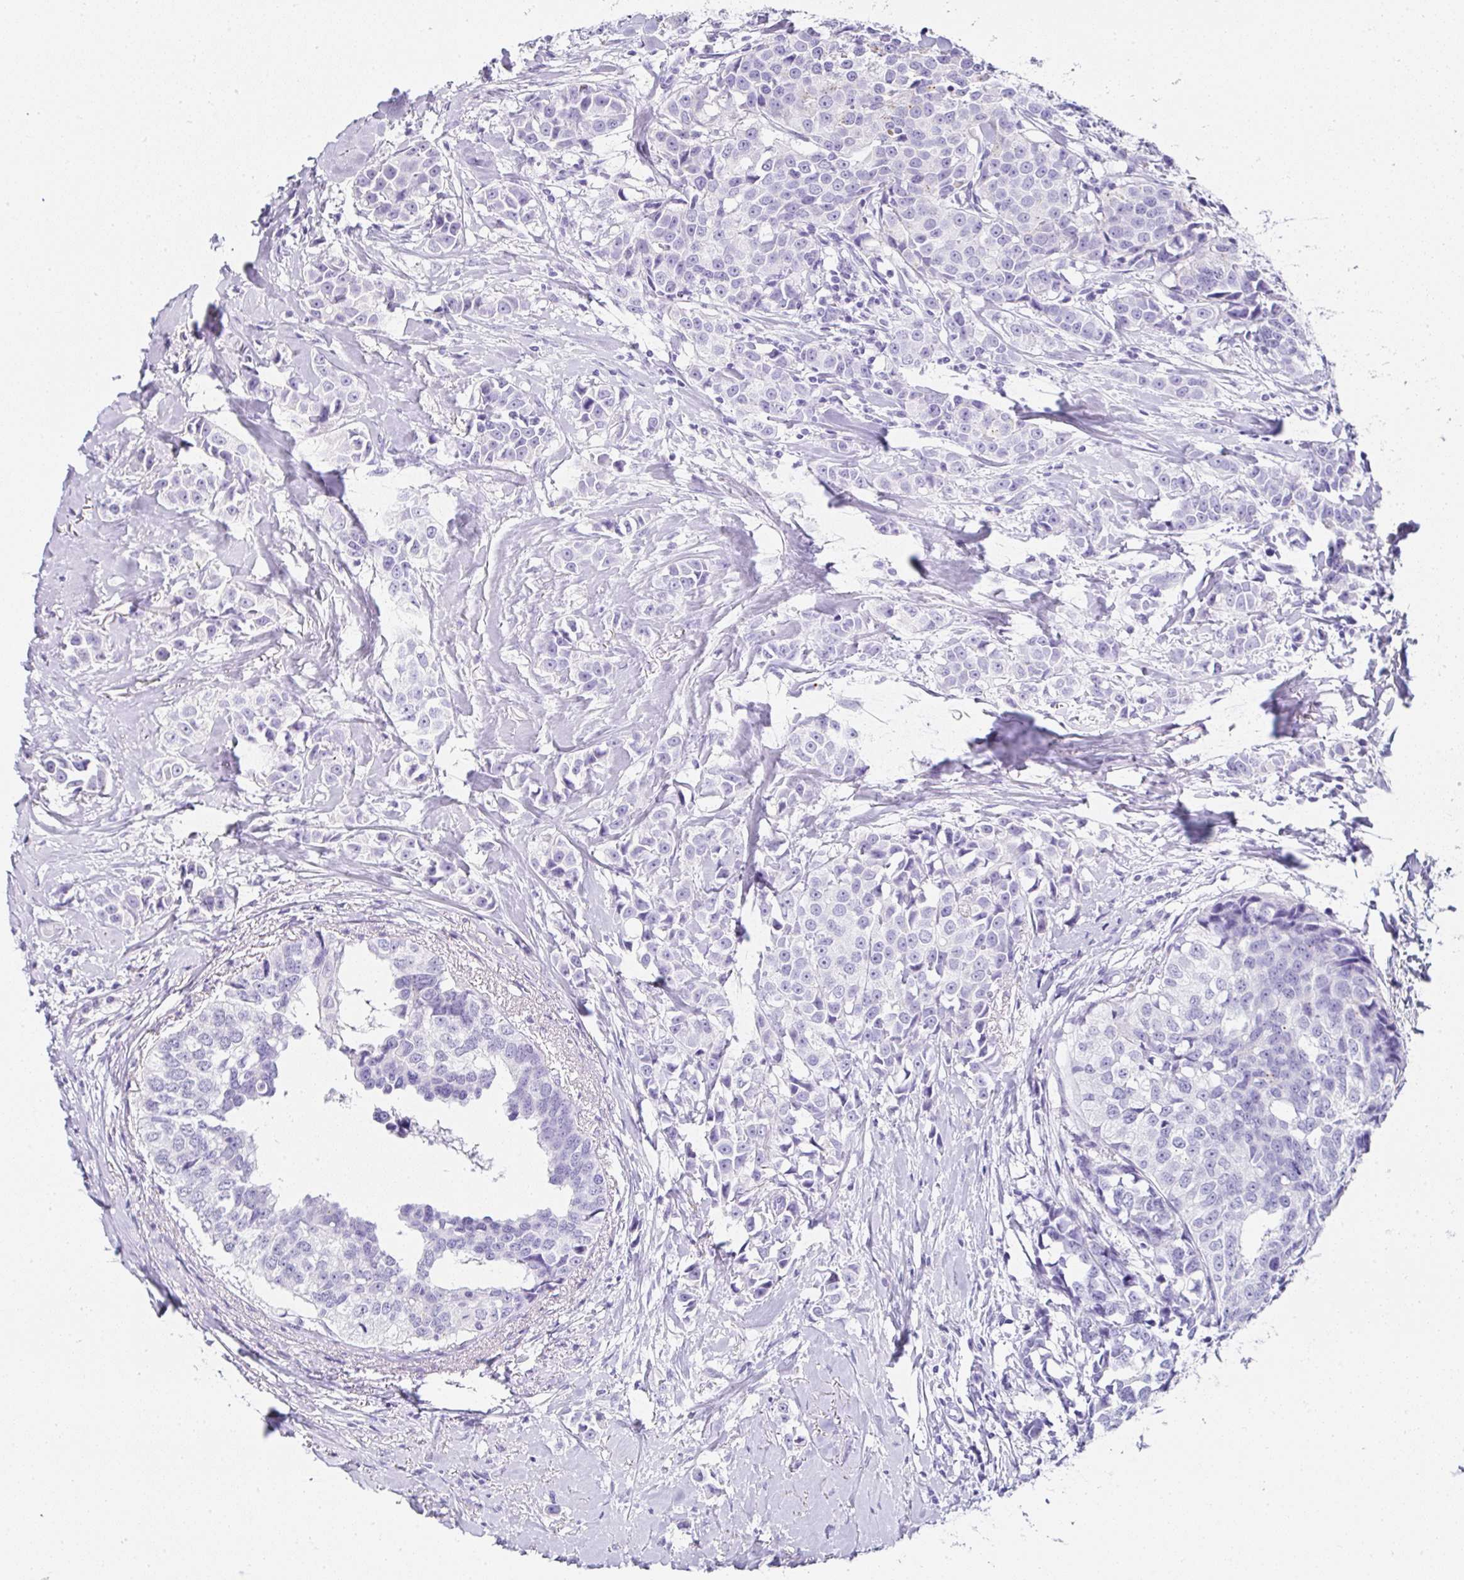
{"staining": {"intensity": "negative", "quantity": "none", "location": "none"}, "tissue": "breast cancer", "cell_type": "Tumor cells", "image_type": "cancer", "snomed": [{"axis": "morphology", "description": "Duct carcinoma"}, {"axis": "topography", "description": "Breast"}], "caption": "An image of human breast cancer (infiltrating ductal carcinoma) is negative for staining in tumor cells.", "gene": "SERPINB3", "patient": {"sex": "female", "age": 80}}